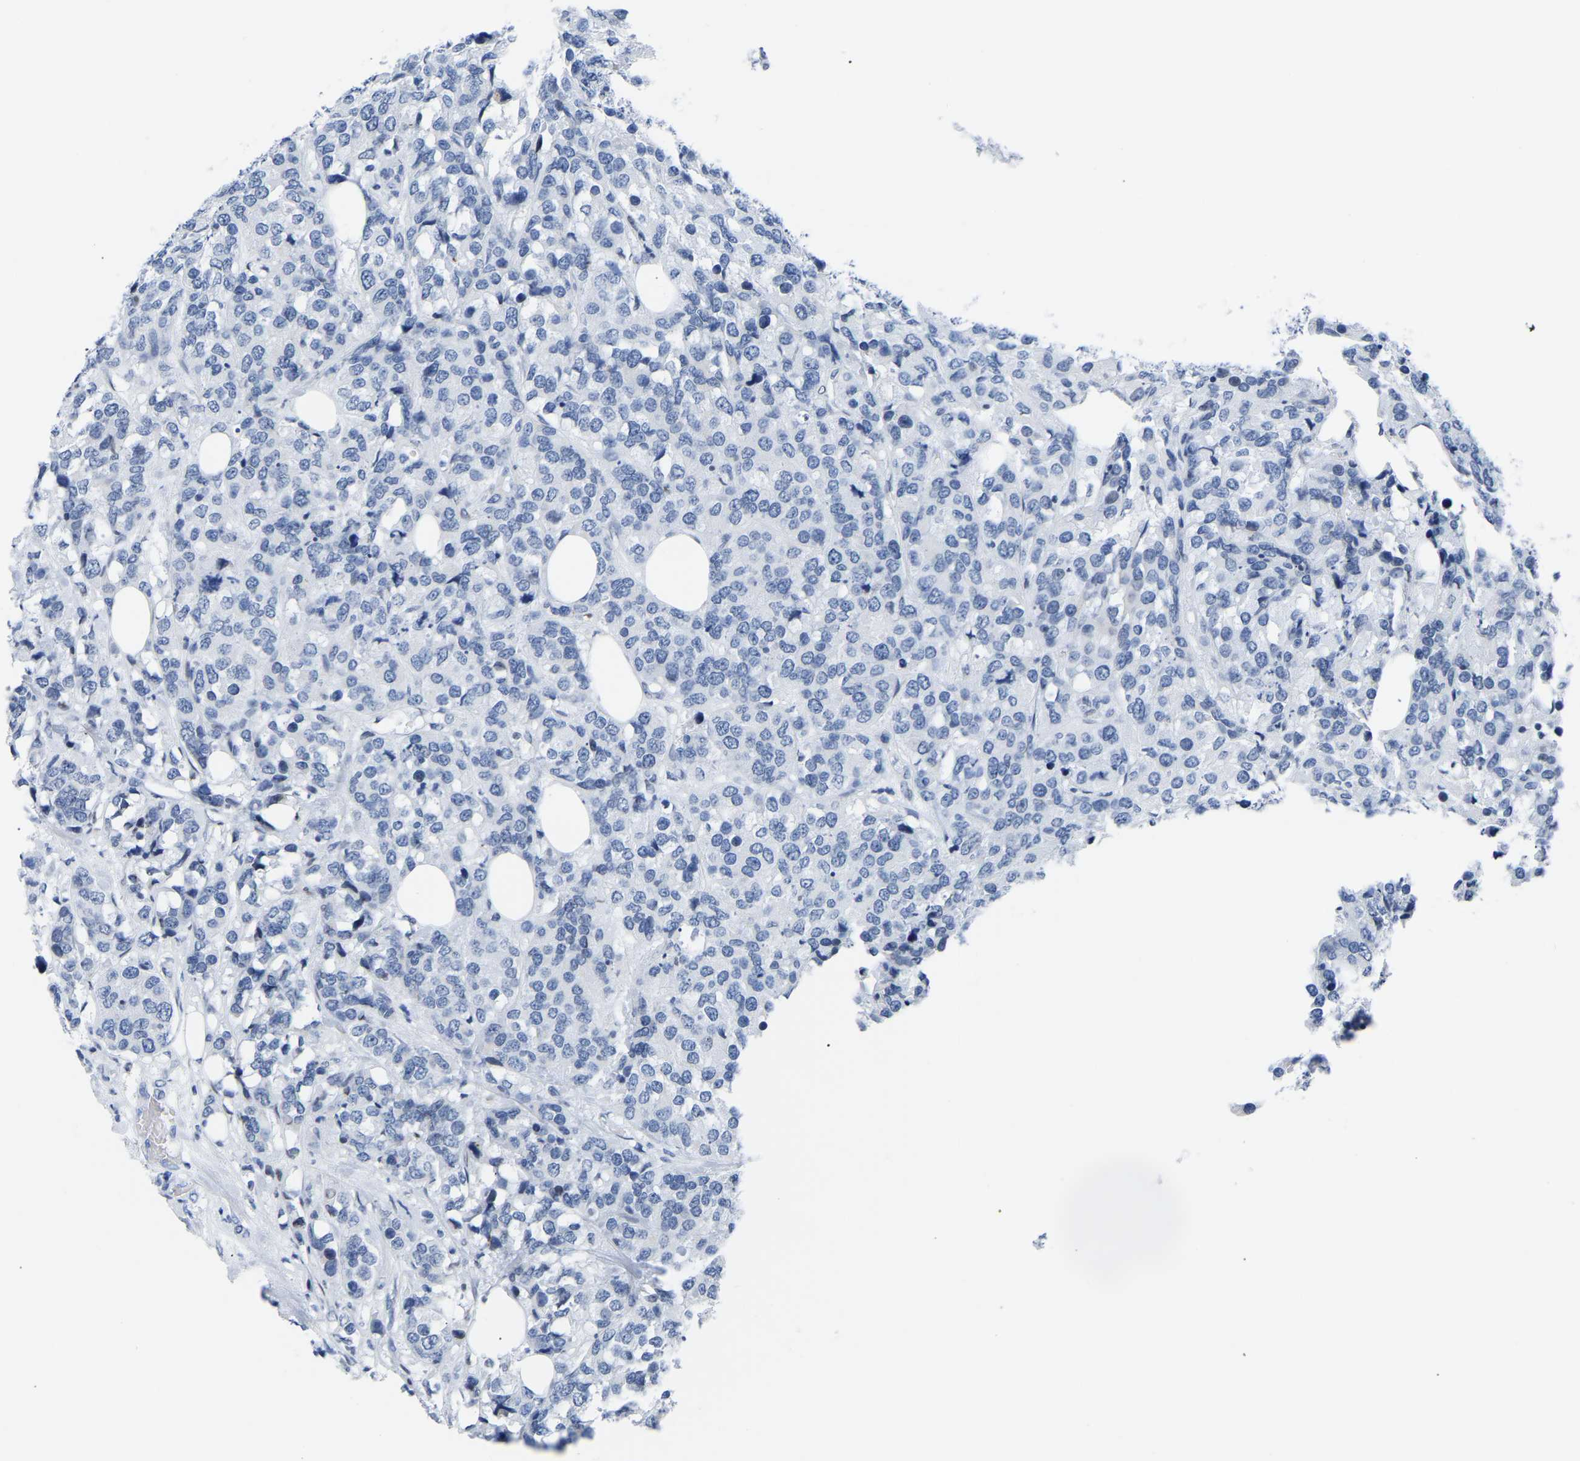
{"staining": {"intensity": "negative", "quantity": "none", "location": "none"}, "tissue": "breast cancer", "cell_type": "Tumor cells", "image_type": "cancer", "snomed": [{"axis": "morphology", "description": "Lobular carcinoma"}, {"axis": "topography", "description": "Breast"}], "caption": "IHC of lobular carcinoma (breast) demonstrates no staining in tumor cells.", "gene": "UPK3A", "patient": {"sex": "female", "age": 59}}